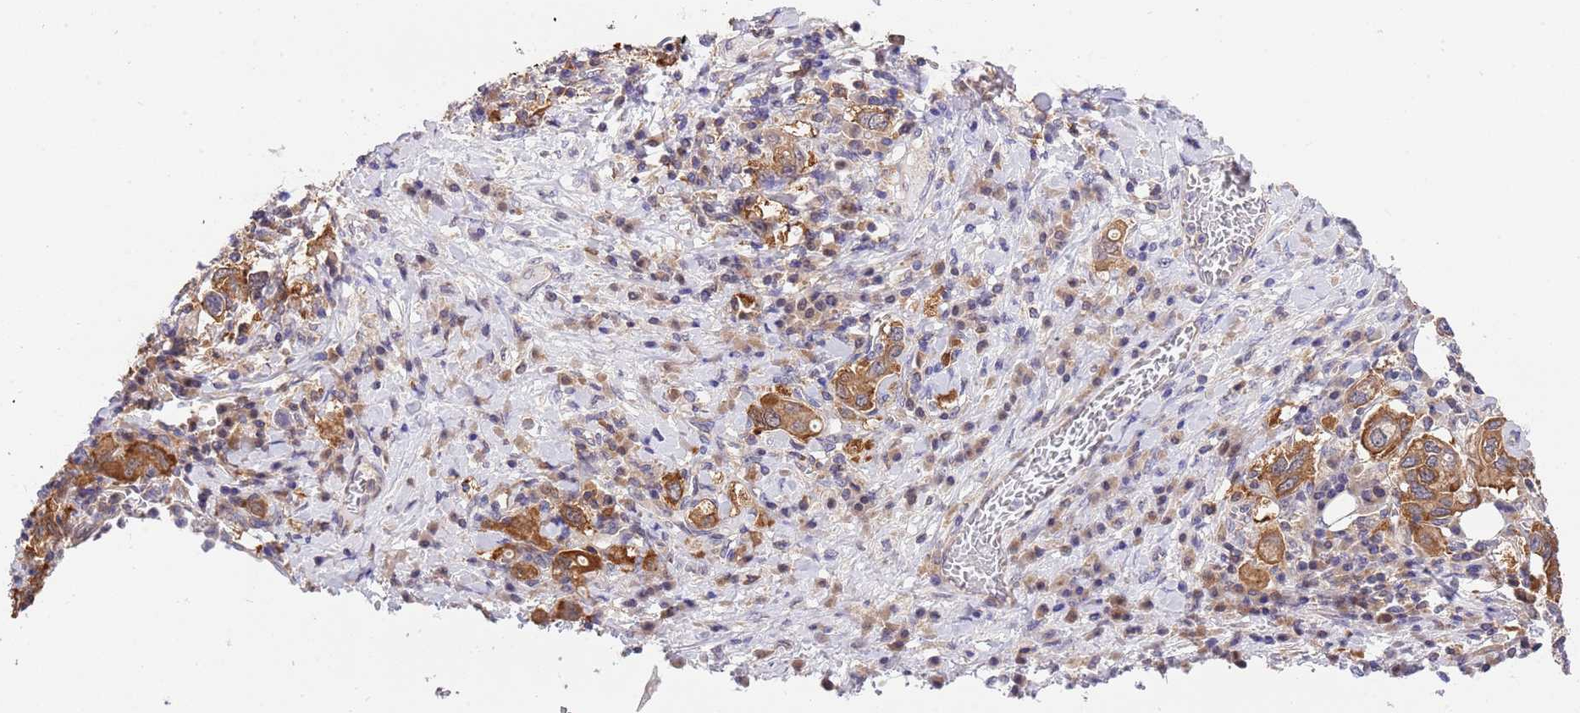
{"staining": {"intensity": "strong", "quantity": ">75%", "location": "cytoplasmic/membranous"}, "tissue": "stomach cancer", "cell_type": "Tumor cells", "image_type": "cancer", "snomed": [{"axis": "morphology", "description": "Adenocarcinoma, NOS"}, {"axis": "topography", "description": "Stomach, upper"}, {"axis": "topography", "description": "Stomach"}], "caption": "DAB (3,3'-diaminobenzidine) immunohistochemical staining of stomach cancer demonstrates strong cytoplasmic/membranous protein expression in about >75% of tumor cells.", "gene": "STIP1", "patient": {"sex": "male", "age": 62}}